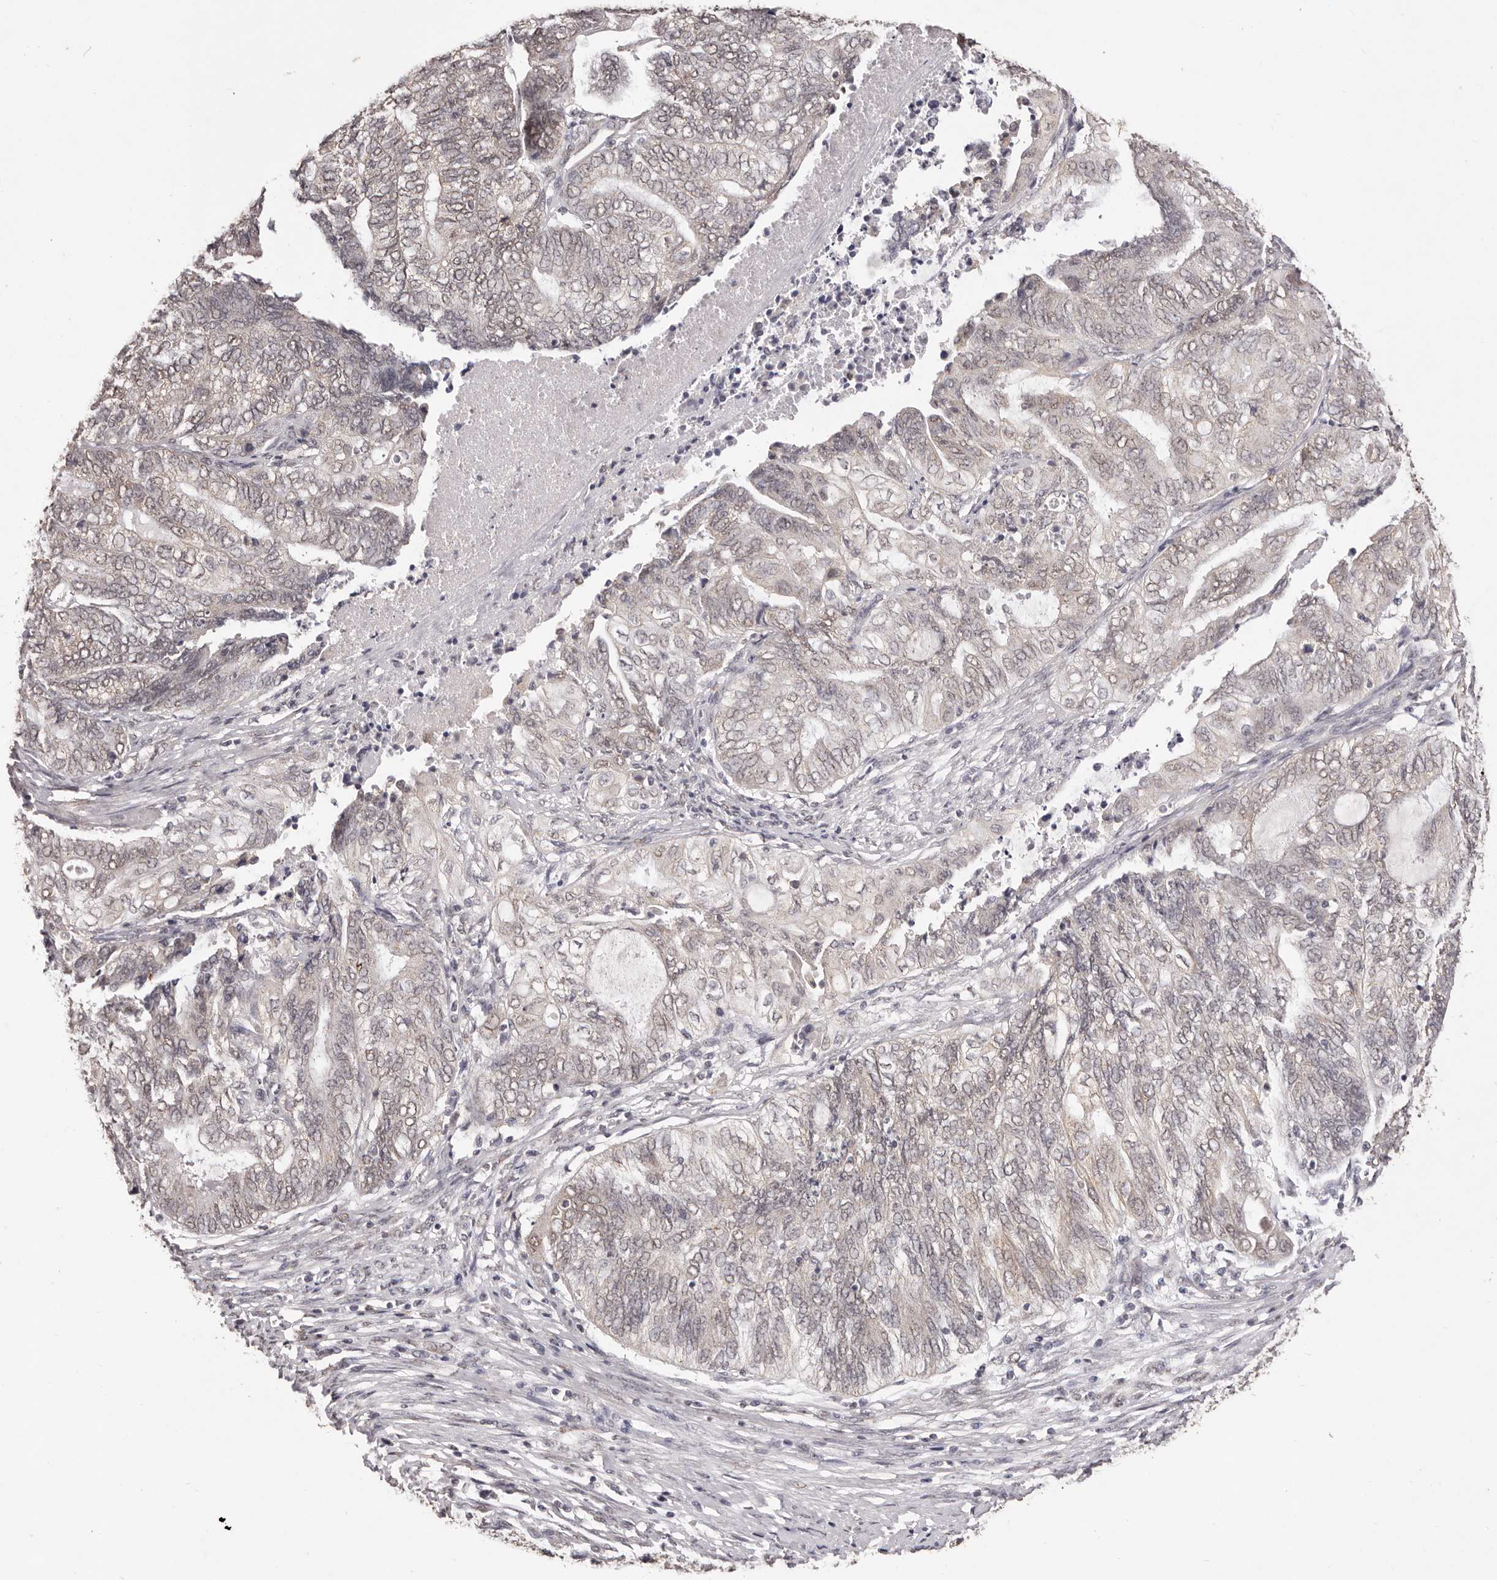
{"staining": {"intensity": "weak", "quantity": "25%-75%", "location": "nuclear"}, "tissue": "endometrial cancer", "cell_type": "Tumor cells", "image_type": "cancer", "snomed": [{"axis": "morphology", "description": "Adenocarcinoma, NOS"}, {"axis": "topography", "description": "Uterus"}, {"axis": "topography", "description": "Endometrium"}], "caption": "Endometrial adenocarcinoma stained for a protein reveals weak nuclear positivity in tumor cells. Nuclei are stained in blue.", "gene": "RPS6KA5", "patient": {"sex": "female", "age": 70}}